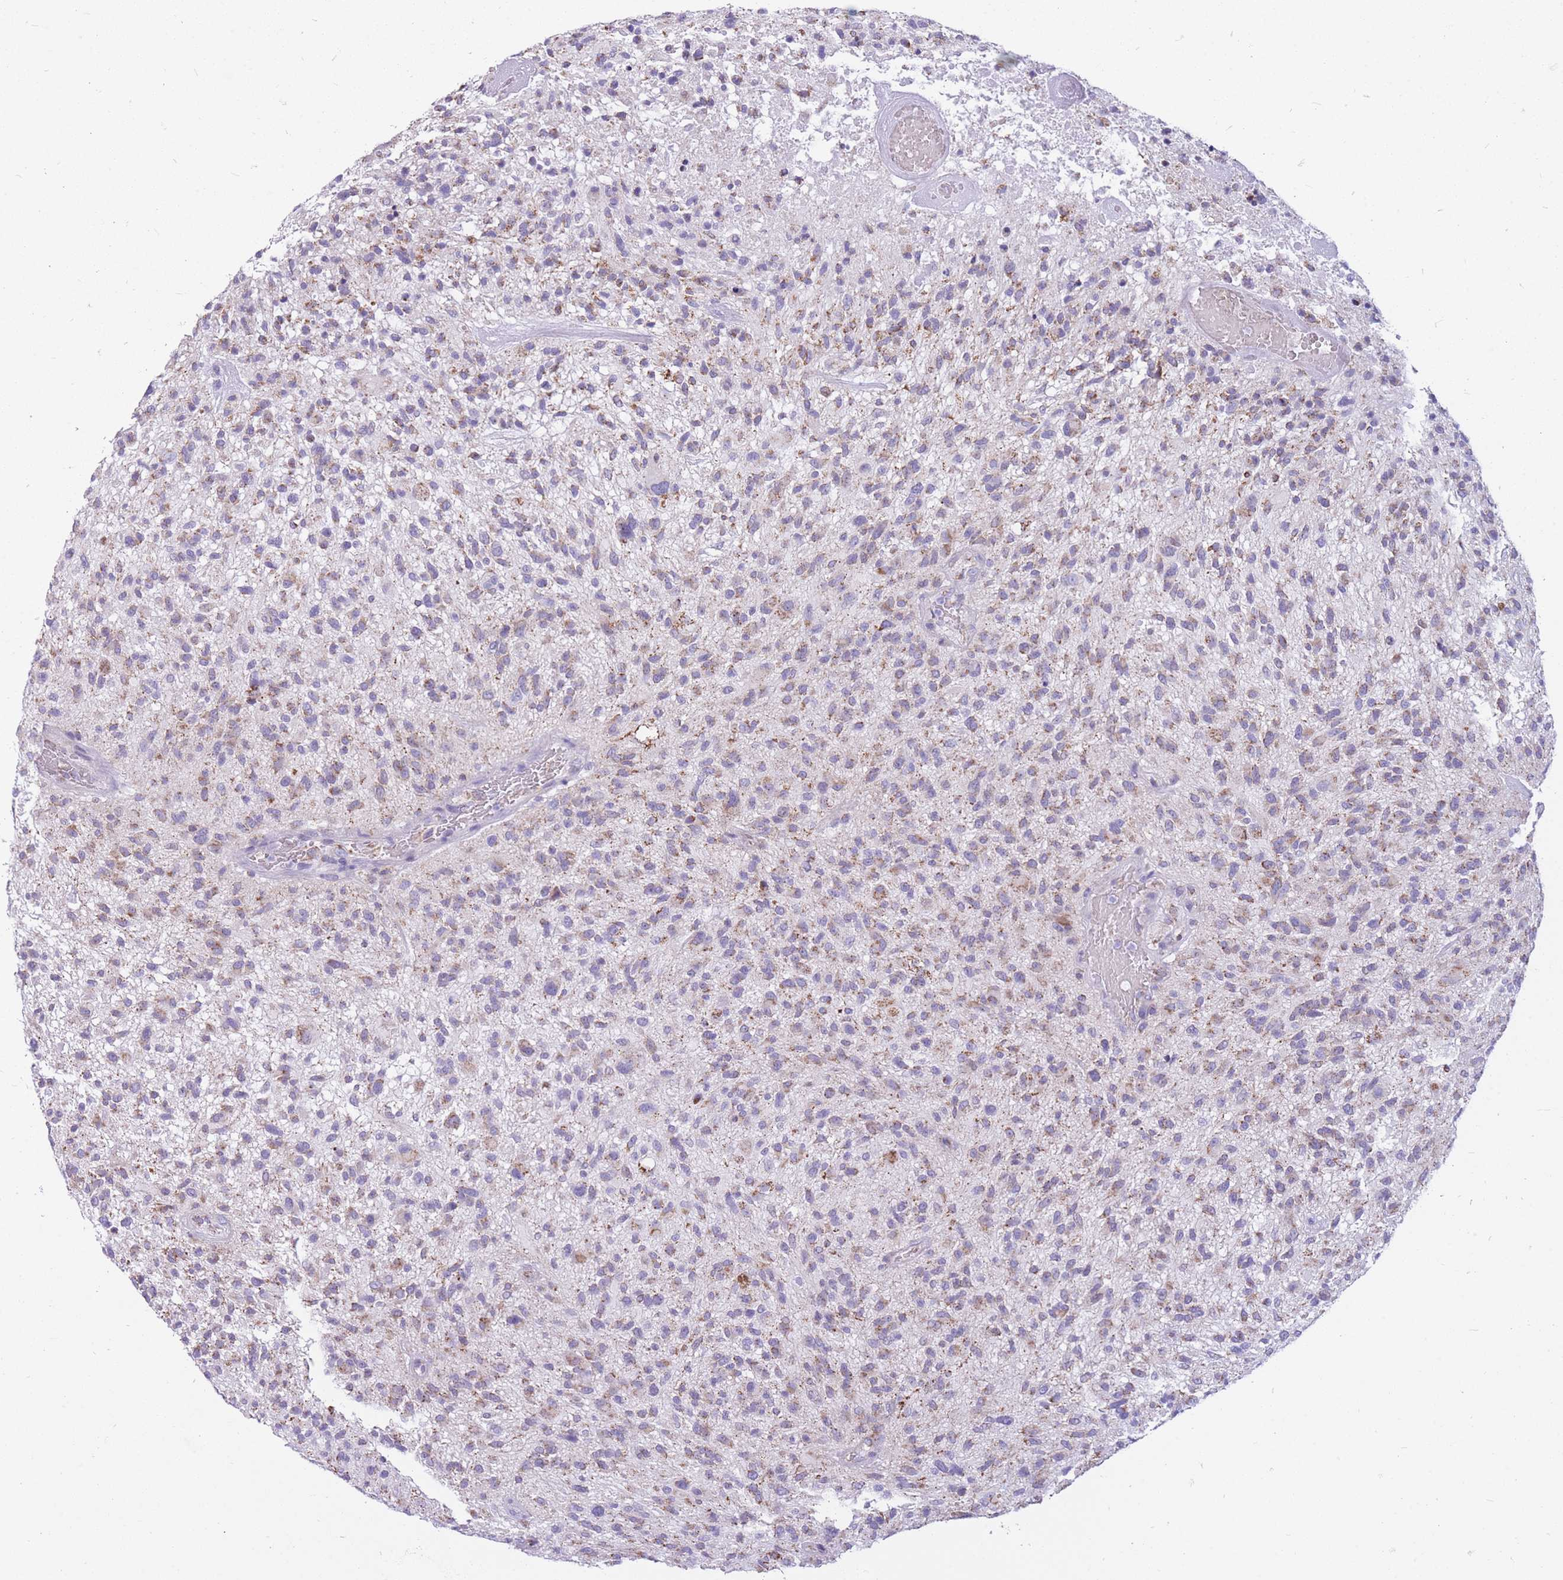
{"staining": {"intensity": "moderate", "quantity": "<25%", "location": "cytoplasmic/membranous"}, "tissue": "glioma", "cell_type": "Tumor cells", "image_type": "cancer", "snomed": [{"axis": "morphology", "description": "Glioma, malignant, High grade"}, {"axis": "topography", "description": "Brain"}], "caption": "Immunohistochemistry of human high-grade glioma (malignant) exhibits low levels of moderate cytoplasmic/membranous positivity in about <25% of tumor cells.", "gene": "PCSK1", "patient": {"sex": "male", "age": 47}}